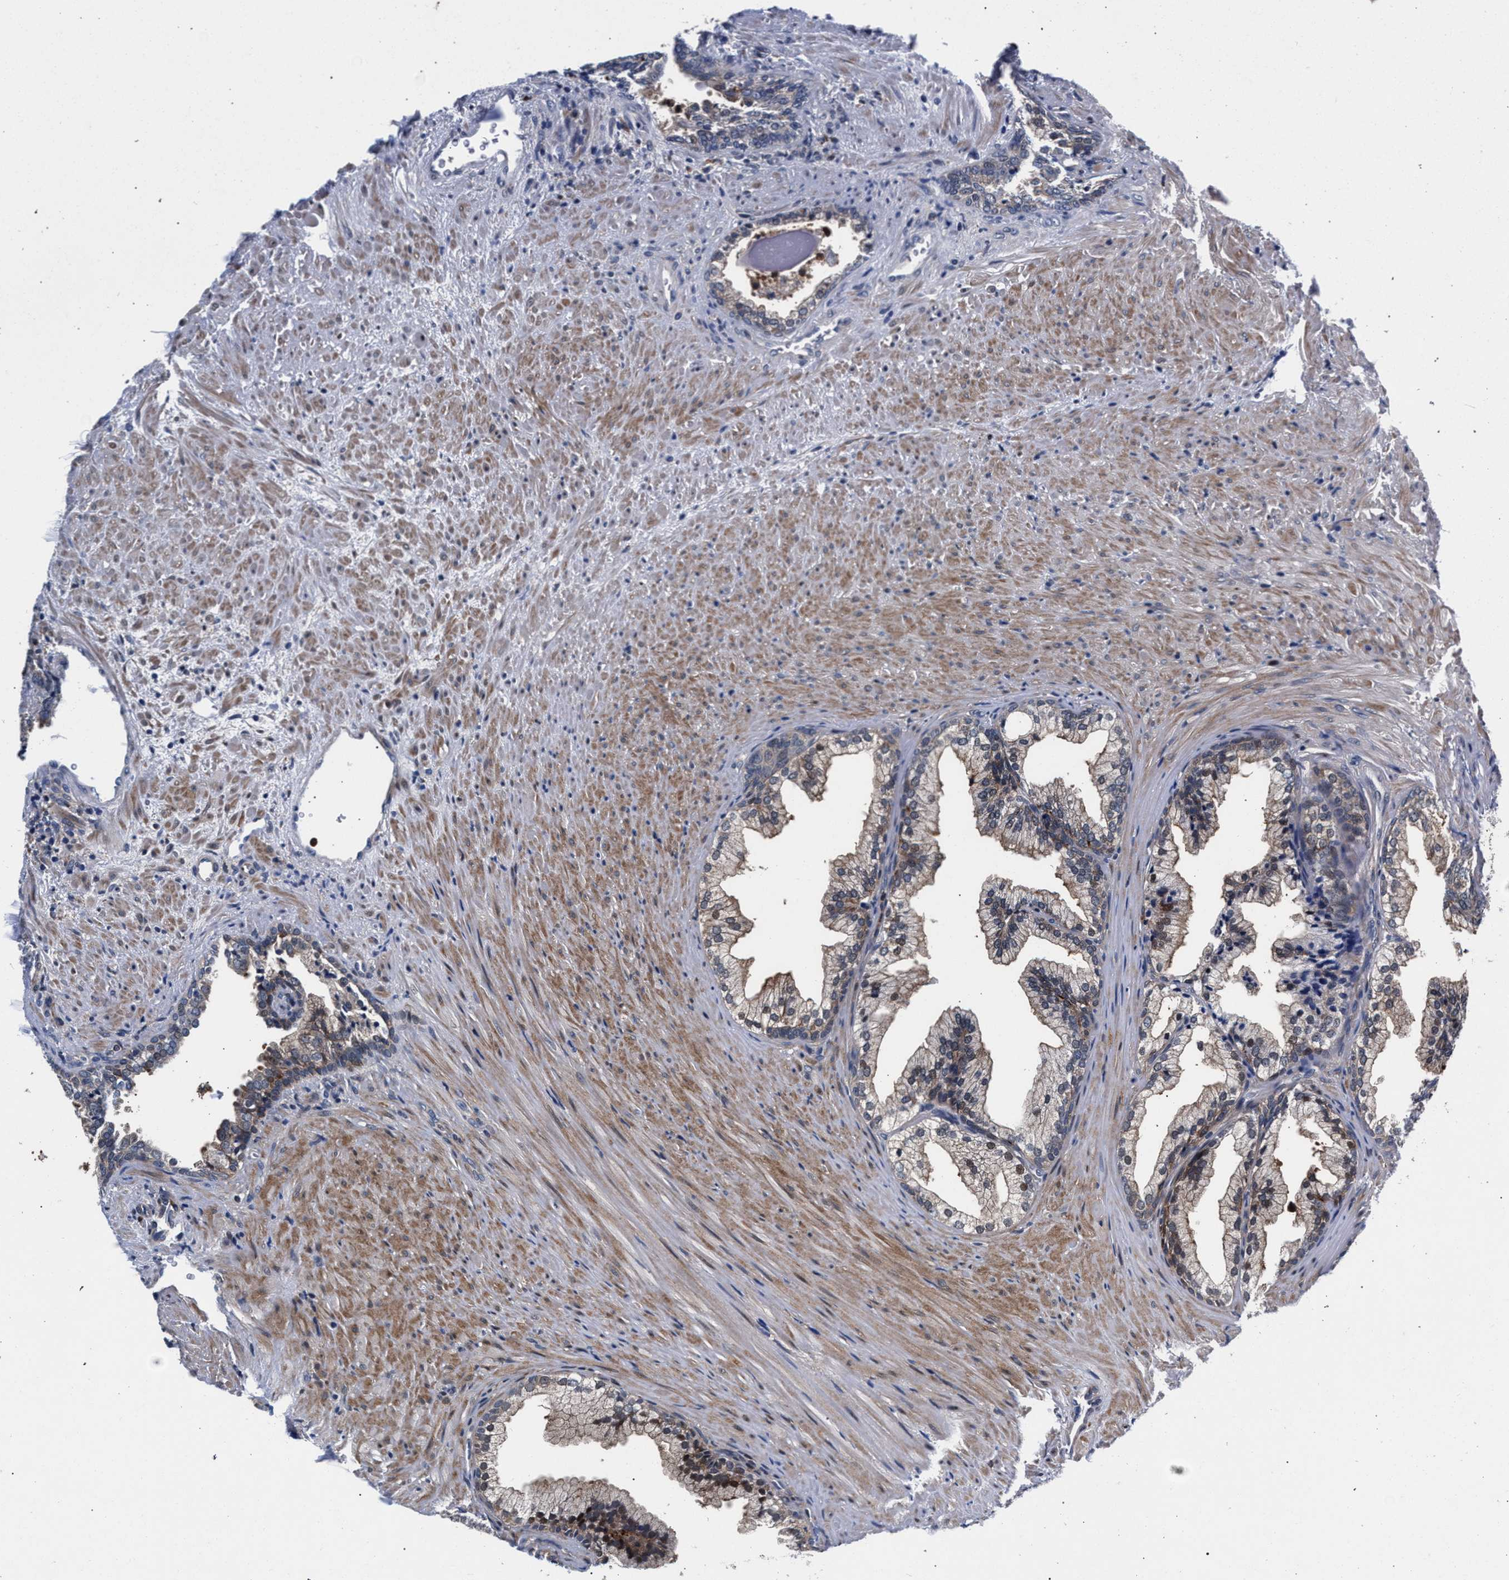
{"staining": {"intensity": "weak", "quantity": "25%-75%", "location": "cytoplasmic/membranous"}, "tissue": "prostate", "cell_type": "Glandular cells", "image_type": "normal", "snomed": [{"axis": "morphology", "description": "Normal tissue, NOS"}, {"axis": "topography", "description": "Prostate"}], "caption": "Immunohistochemistry (IHC) (DAB) staining of normal prostate displays weak cytoplasmic/membranous protein expression in about 25%-75% of glandular cells.", "gene": "ZNF462", "patient": {"sex": "male", "age": 76}}